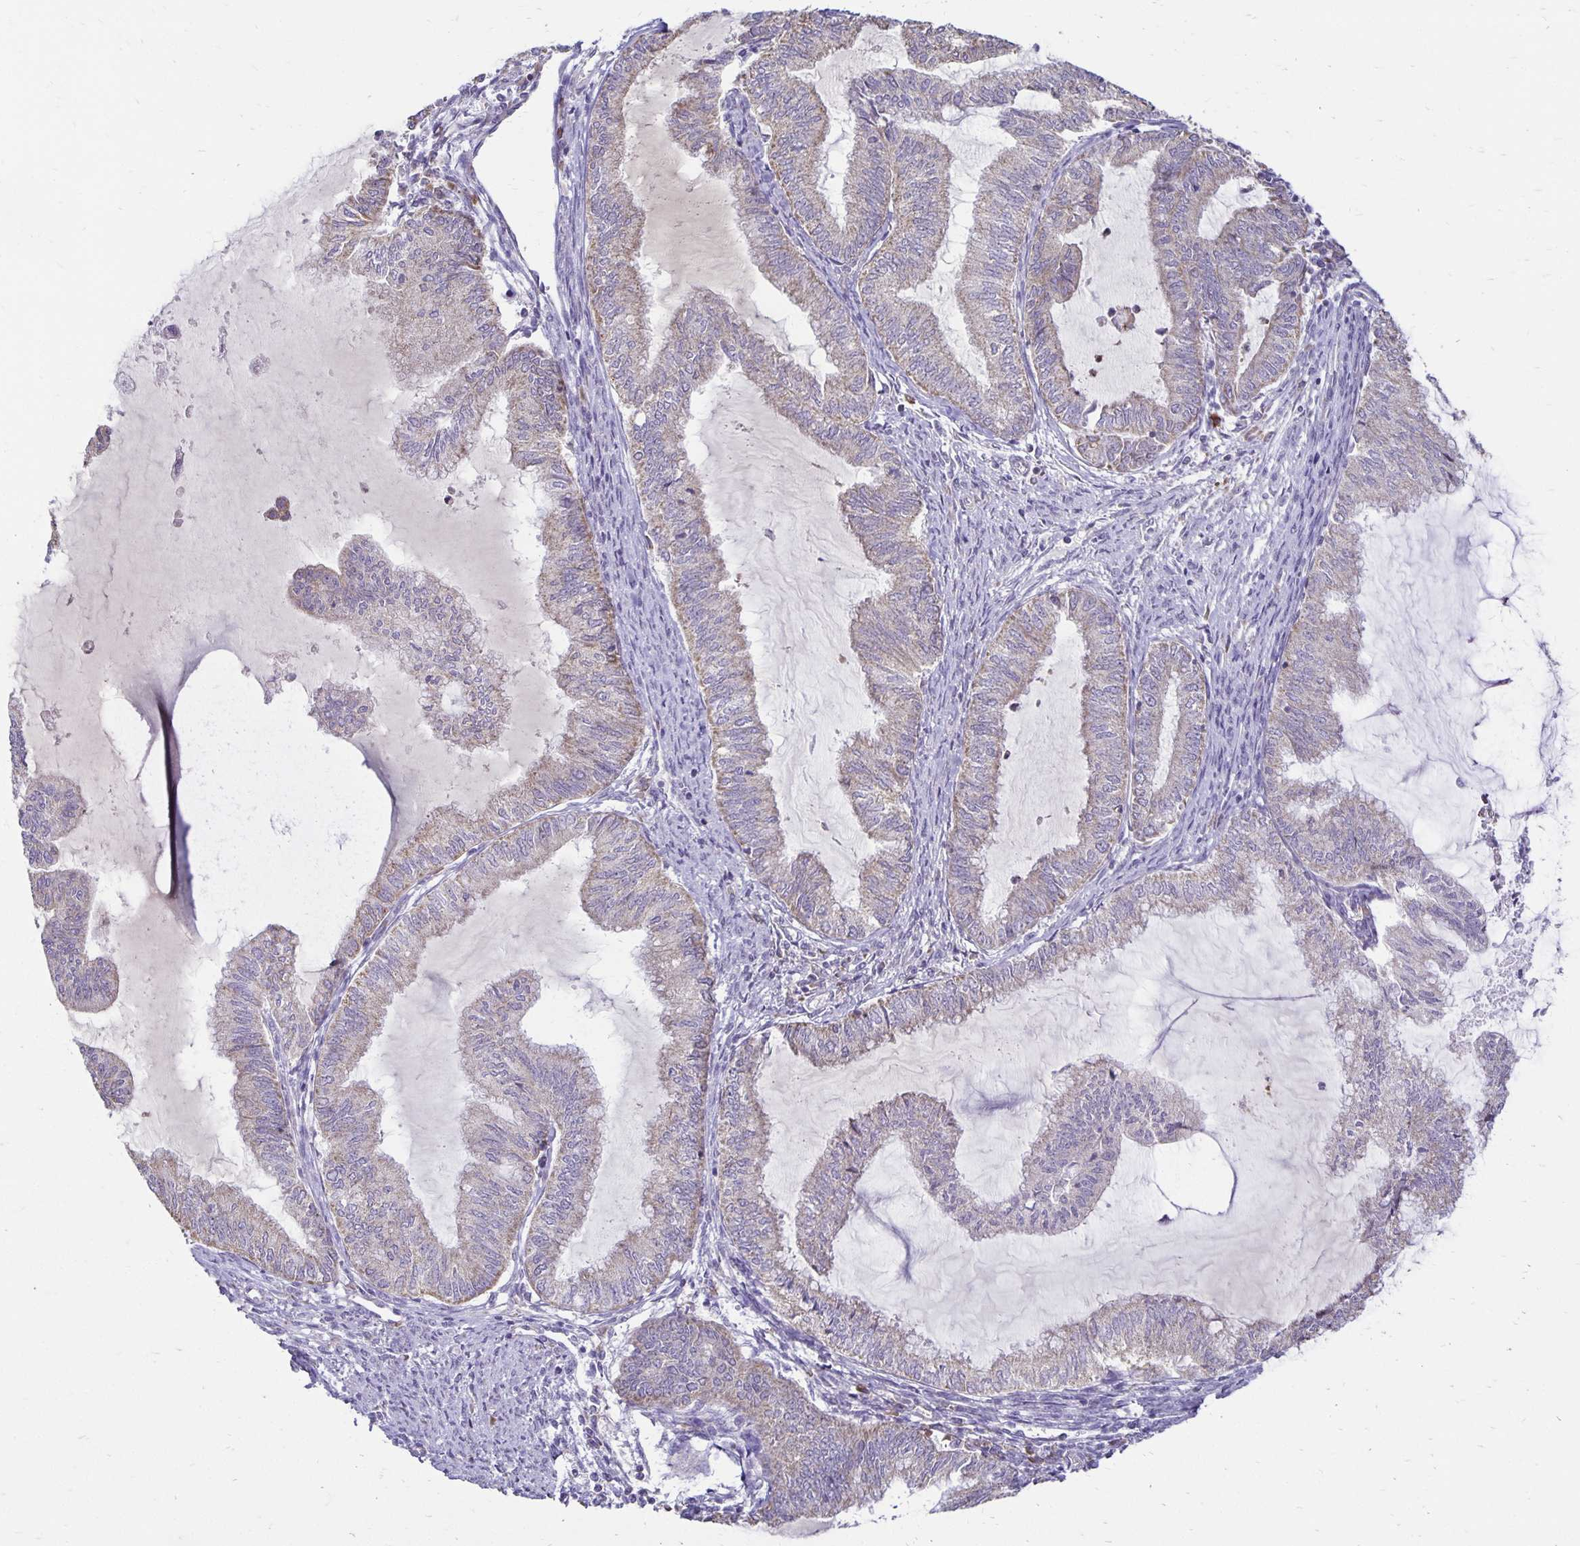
{"staining": {"intensity": "weak", "quantity": "25%-75%", "location": "cytoplasmic/membranous"}, "tissue": "endometrial cancer", "cell_type": "Tumor cells", "image_type": "cancer", "snomed": [{"axis": "morphology", "description": "Adenocarcinoma, NOS"}, {"axis": "topography", "description": "Endometrium"}], "caption": "Immunohistochemistry image of neoplastic tissue: endometrial adenocarcinoma stained using IHC demonstrates low levels of weak protein expression localized specifically in the cytoplasmic/membranous of tumor cells, appearing as a cytoplasmic/membranous brown color.", "gene": "FN3K", "patient": {"sex": "female", "age": 79}}